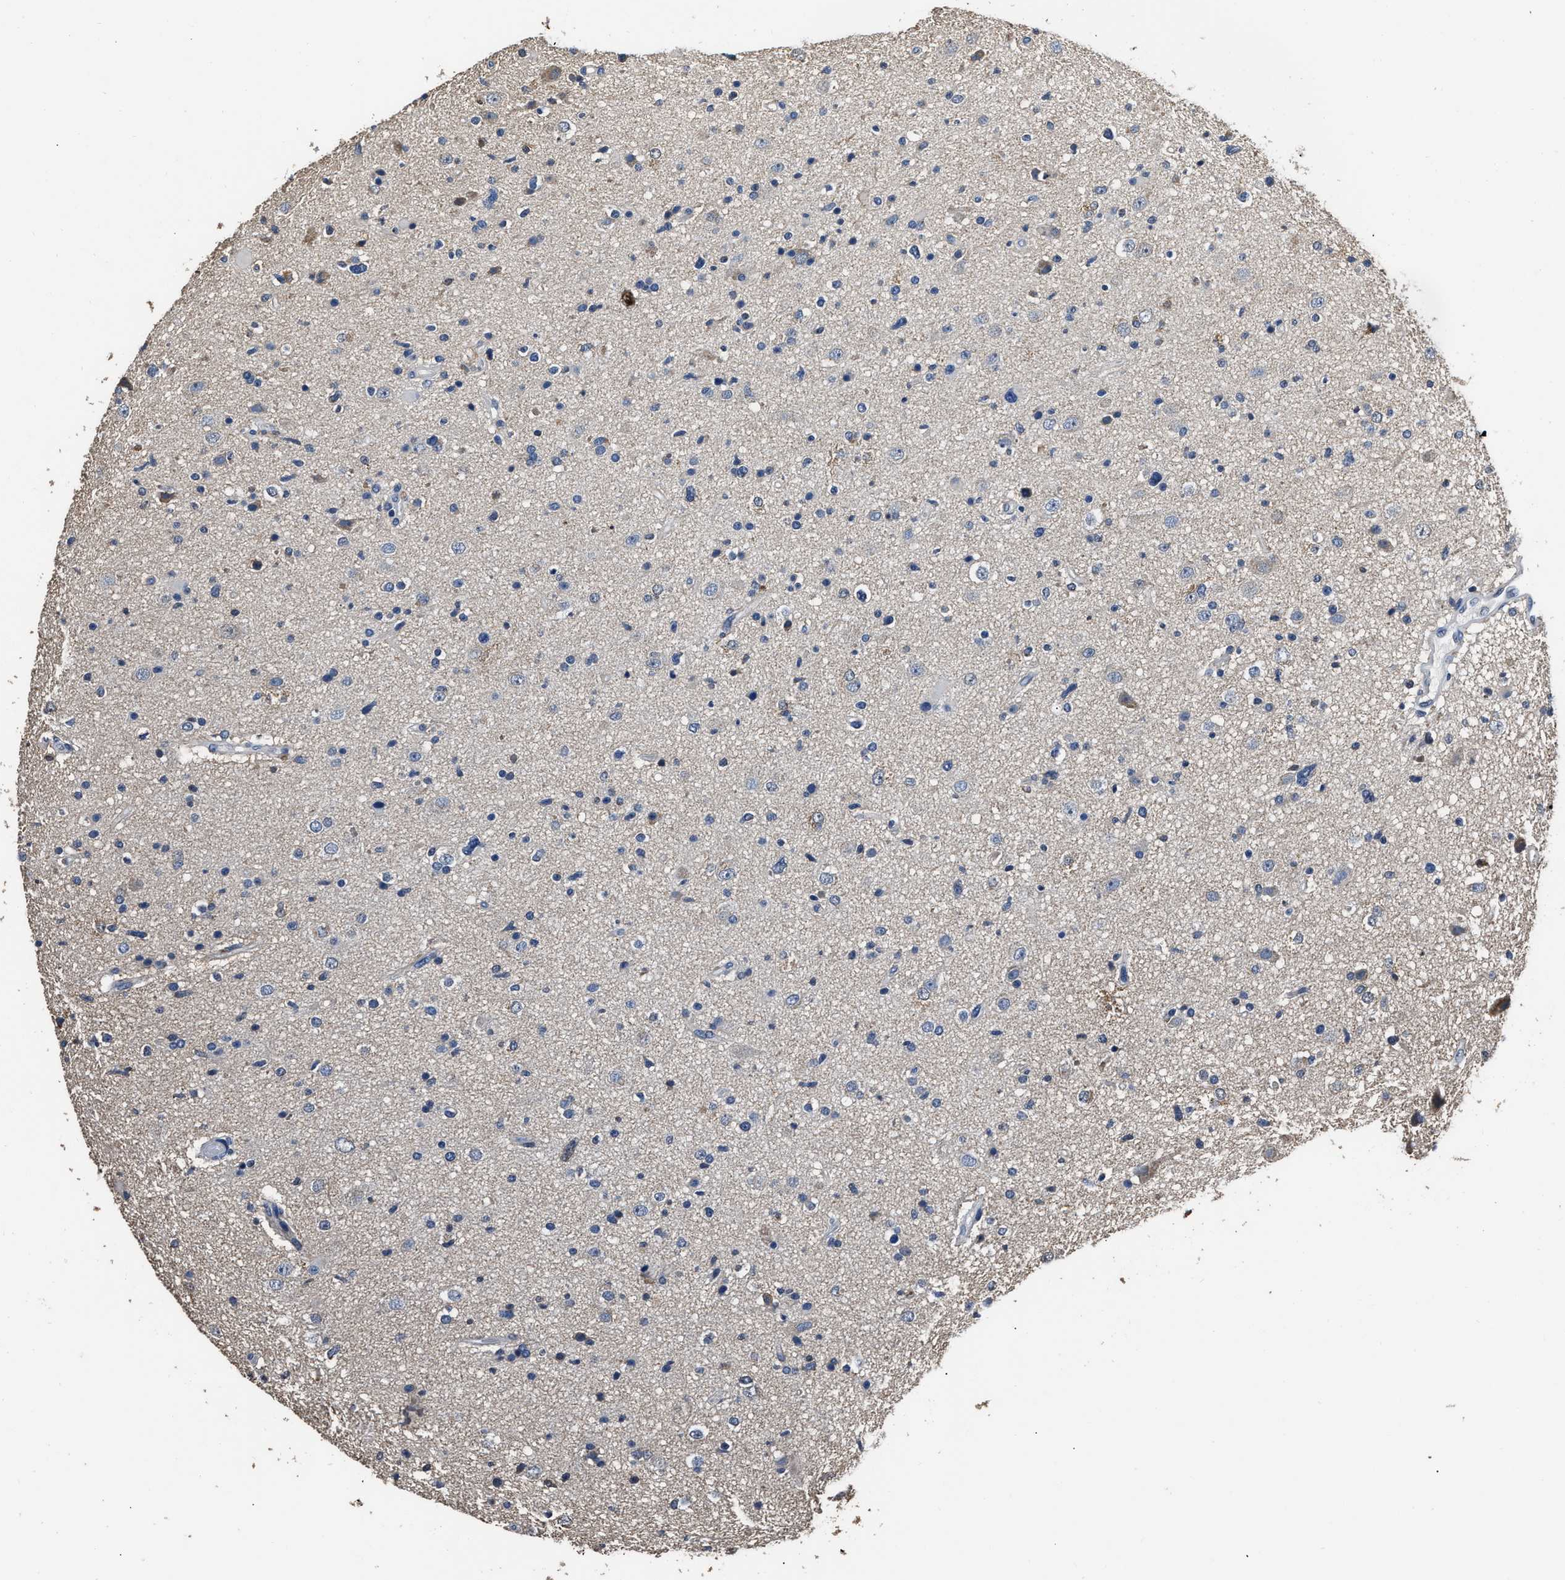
{"staining": {"intensity": "negative", "quantity": "none", "location": "none"}, "tissue": "glioma", "cell_type": "Tumor cells", "image_type": "cancer", "snomed": [{"axis": "morphology", "description": "Glioma, malignant, High grade"}, {"axis": "topography", "description": "Brain"}], "caption": "Glioma was stained to show a protein in brown. There is no significant positivity in tumor cells. Brightfield microscopy of IHC stained with DAB (brown) and hematoxylin (blue), captured at high magnification.", "gene": "NSUN5", "patient": {"sex": "male", "age": 33}}